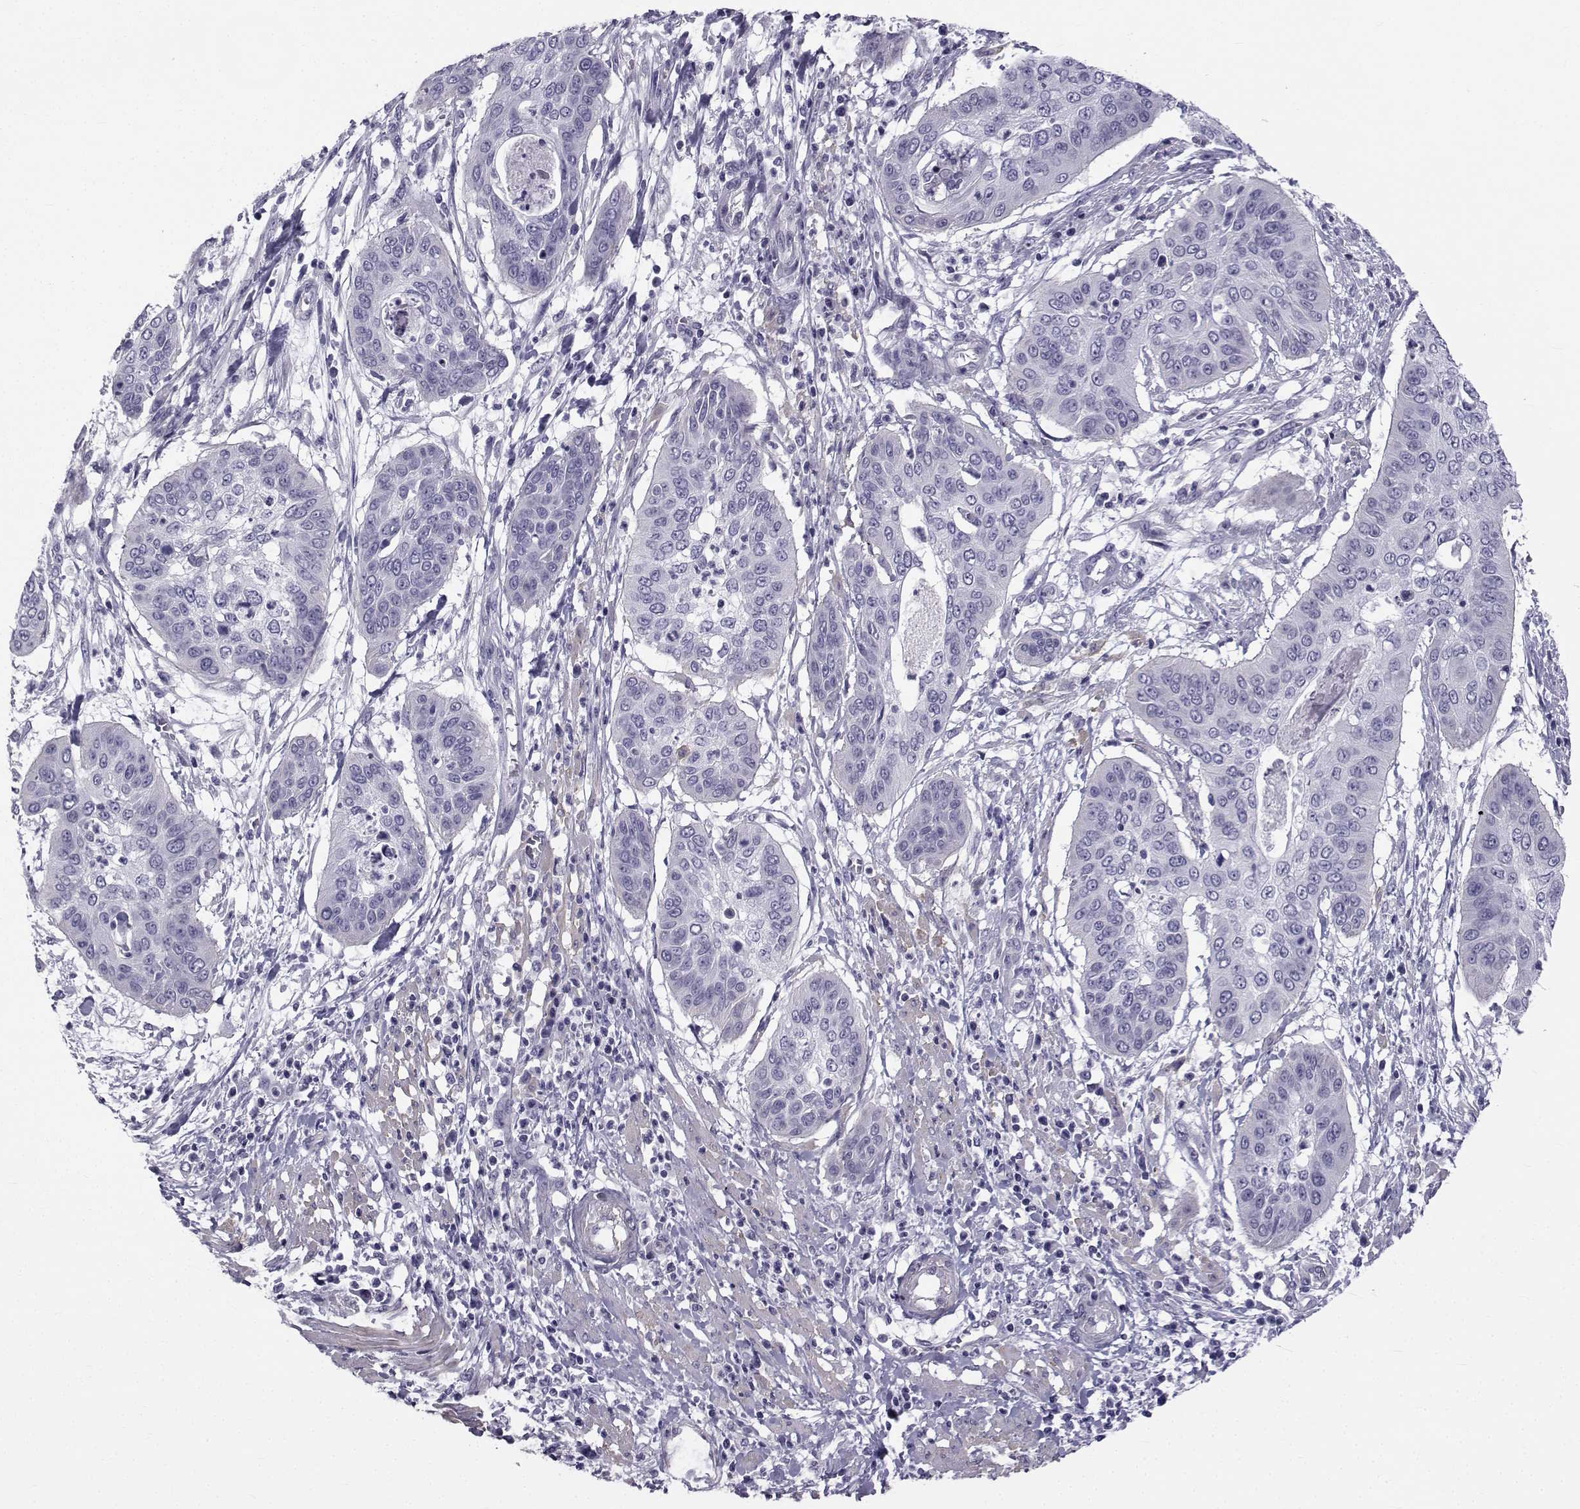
{"staining": {"intensity": "negative", "quantity": "none", "location": "none"}, "tissue": "cervical cancer", "cell_type": "Tumor cells", "image_type": "cancer", "snomed": [{"axis": "morphology", "description": "Squamous cell carcinoma, NOS"}, {"axis": "topography", "description": "Cervix"}], "caption": "IHC histopathology image of neoplastic tissue: human squamous cell carcinoma (cervical) stained with DAB displays no significant protein expression in tumor cells.", "gene": "SPANXD", "patient": {"sex": "female", "age": 39}}